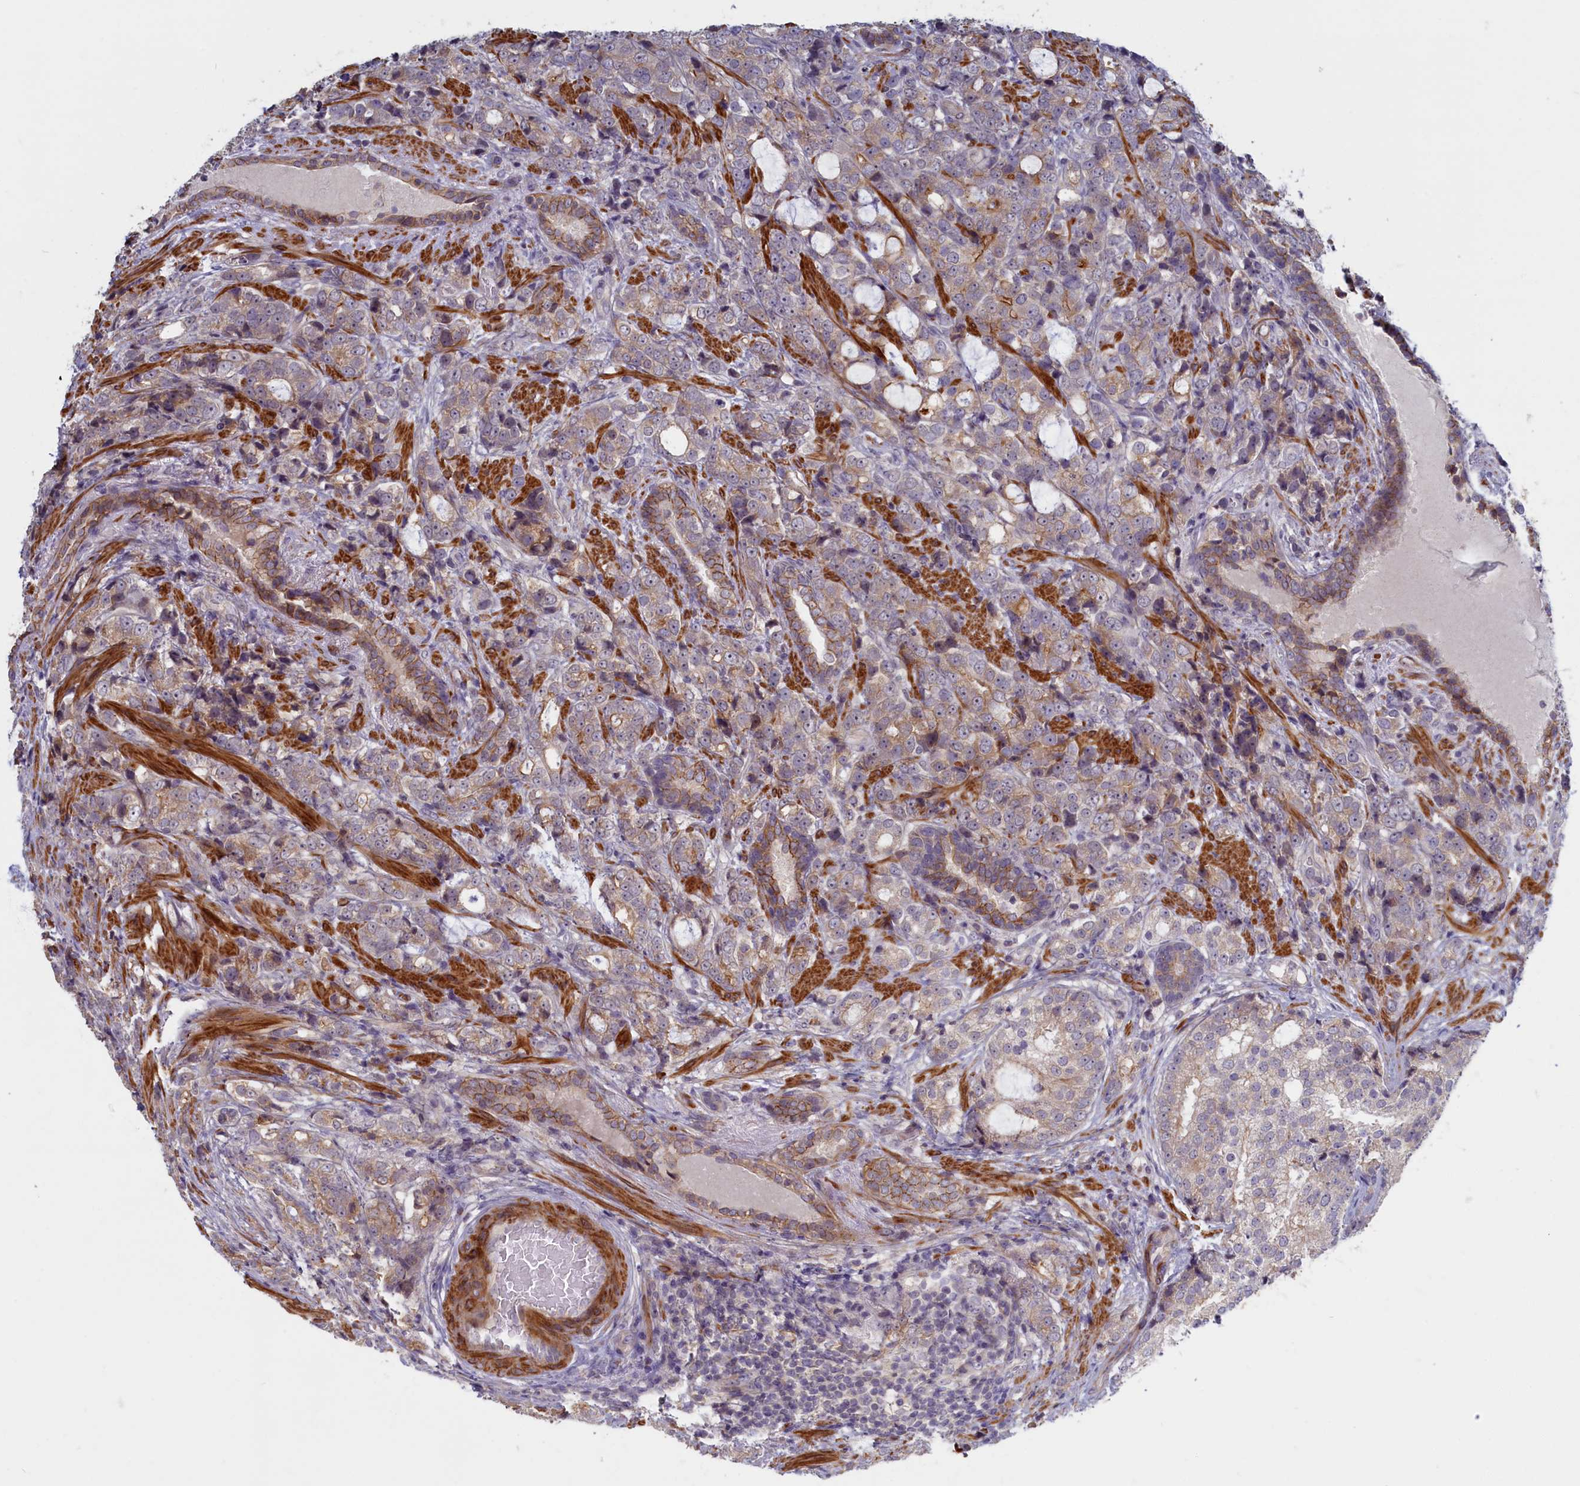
{"staining": {"intensity": "weak", "quantity": ">75%", "location": "cytoplasmic/membranous"}, "tissue": "prostate cancer", "cell_type": "Tumor cells", "image_type": "cancer", "snomed": [{"axis": "morphology", "description": "Adenocarcinoma, High grade"}, {"axis": "topography", "description": "Prostate"}], "caption": "Human prostate cancer (high-grade adenocarcinoma) stained for a protein (brown) exhibits weak cytoplasmic/membranous positive expression in about >75% of tumor cells.", "gene": "TRPM4", "patient": {"sex": "male", "age": 67}}